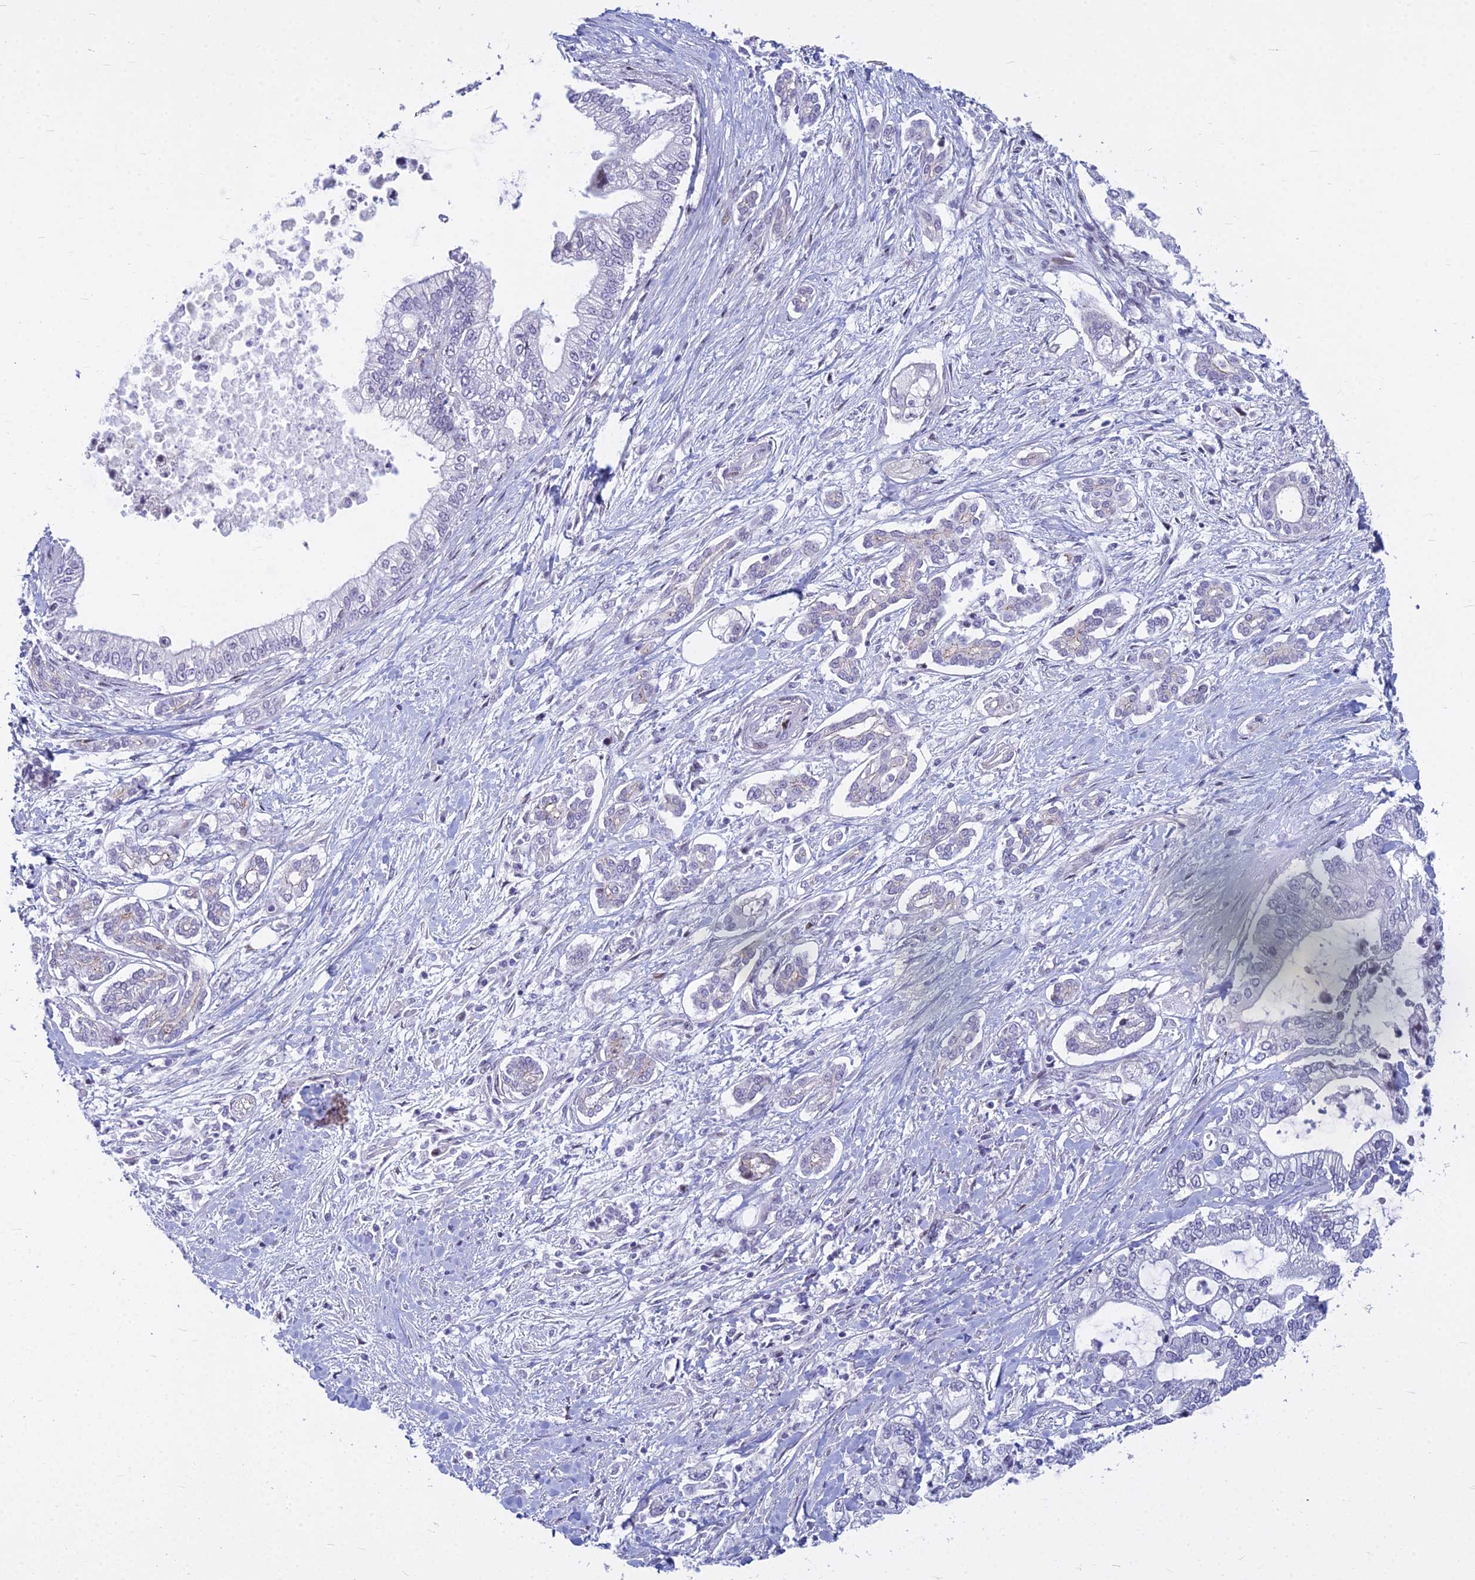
{"staining": {"intensity": "negative", "quantity": "none", "location": "none"}, "tissue": "pancreatic cancer", "cell_type": "Tumor cells", "image_type": "cancer", "snomed": [{"axis": "morphology", "description": "Adenocarcinoma, NOS"}, {"axis": "topography", "description": "Pancreas"}], "caption": "Tumor cells show no significant expression in pancreatic cancer (adenocarcinoma).", "gene": "MYBPC2", "patient": {"sex": "male", "age": 69}}